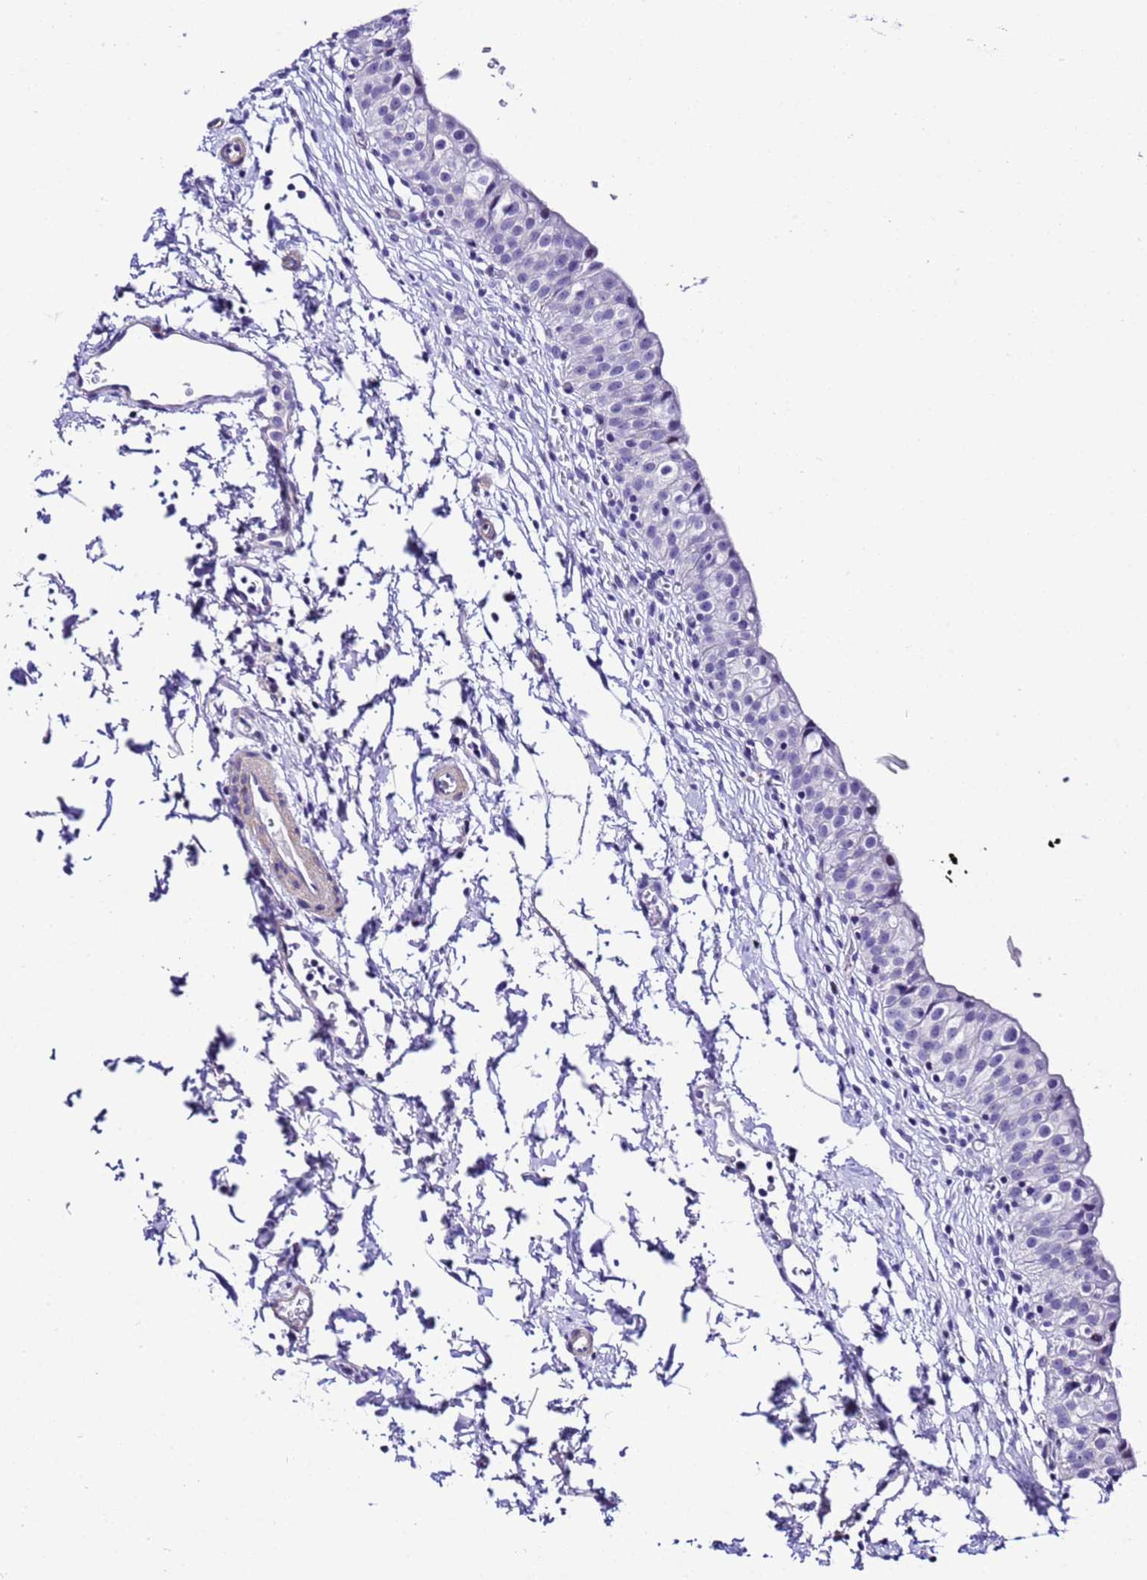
{"staining": {"intensity": "negative", "quantity": "none", "location": "none"}, "tissue": "urinary bladder", "cell_type": "Urothelial cells", "image_type": "normal", "snomed": [{"axis": "morphology", "description": "Normal tissue, NOS"}, {"axis": "topography", "description": "Urinary bladder"}, {"axis": "topography", "description": "Peripheral nerve tissue"}], "caption": "DAB immunohistochemical staining of normal urinary bladder displays no significant staining in urothelial cells.", "gene": "ZNF417", "patient": {"sex": "male", "age": 55}}